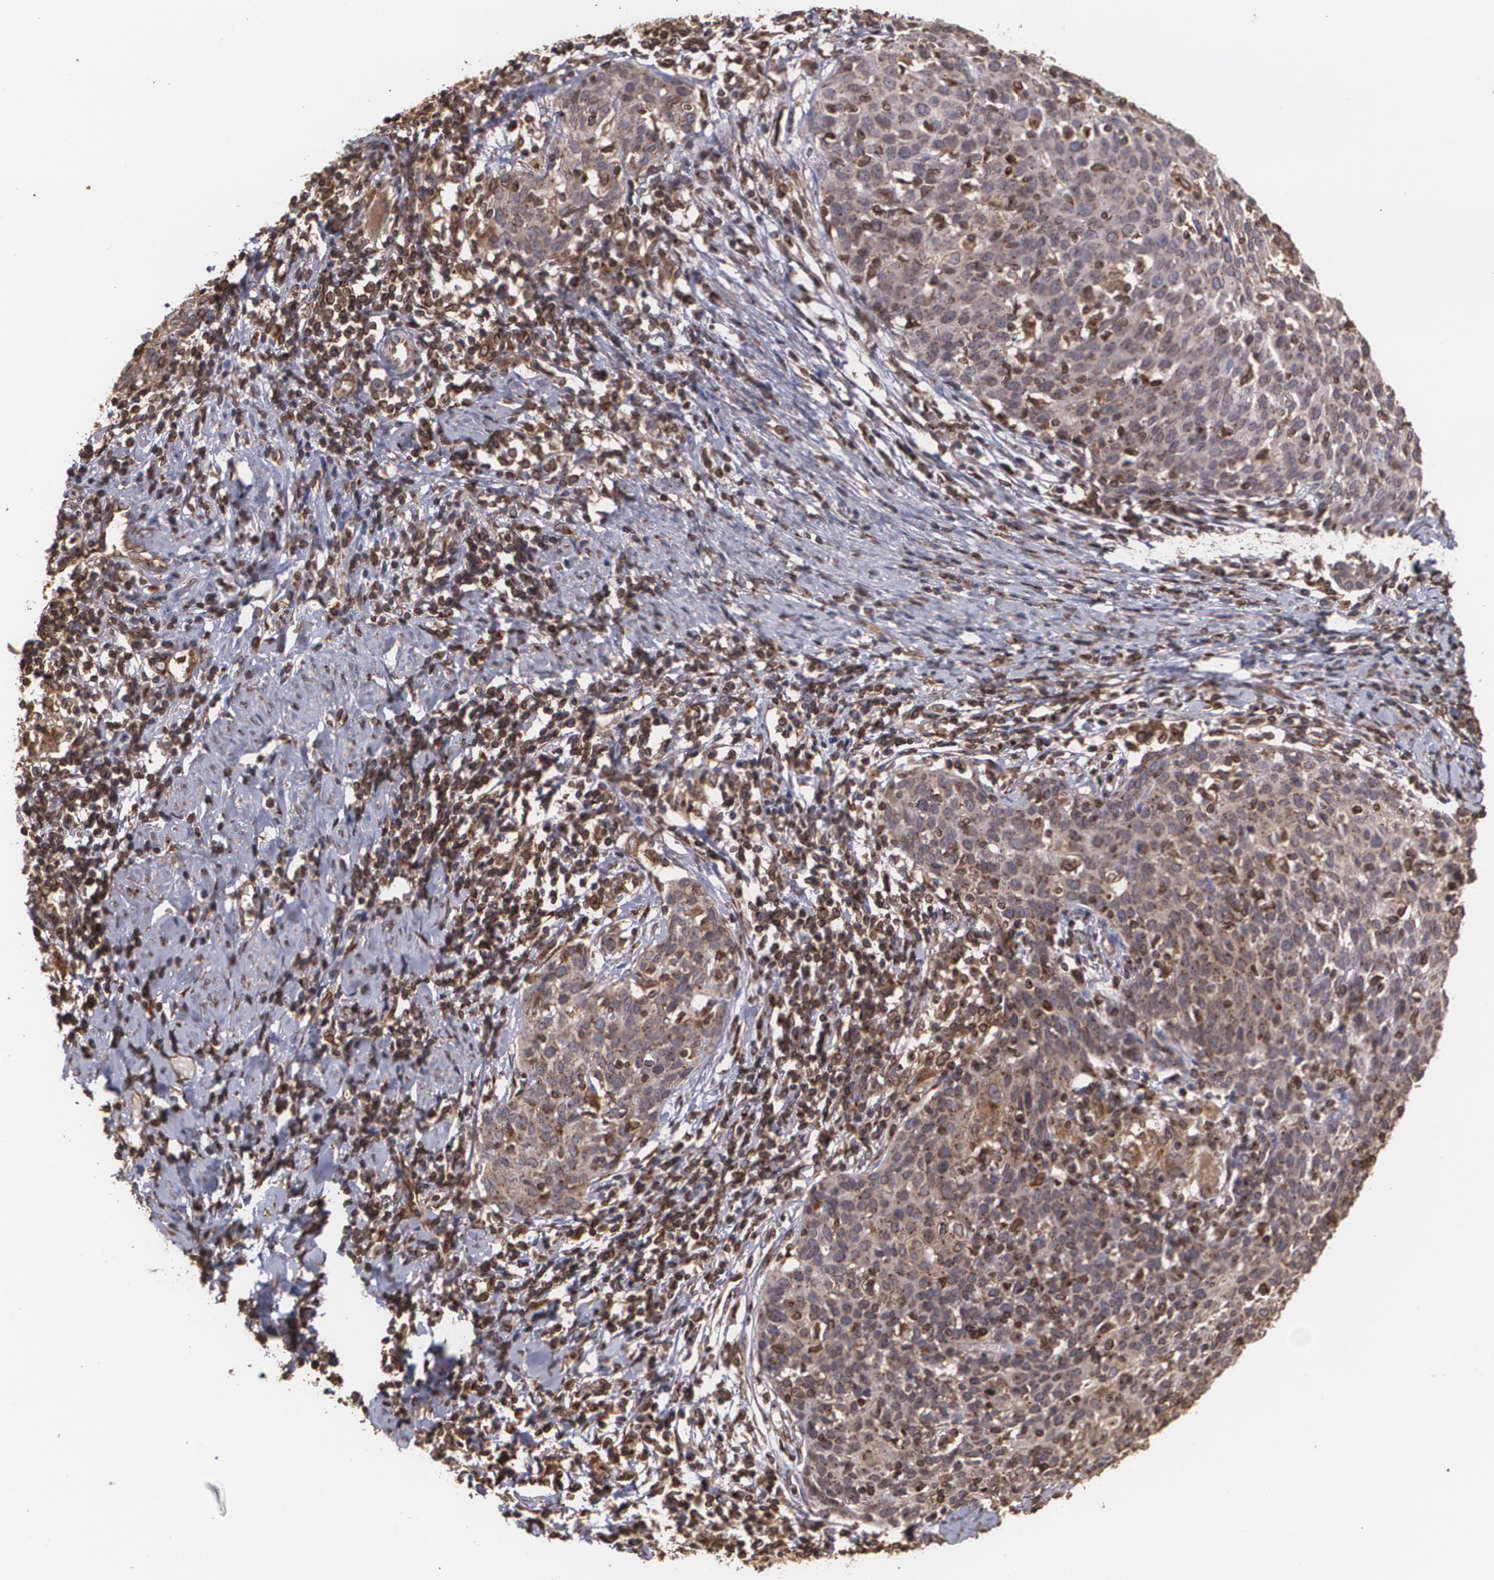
{"staining": {"intensity": "strong", "quantity": ">75%", "location": "cytoplasmic/membranous"}, "tissue": "cervical cancer", "cell_type": "Tumor cells", "image_type": "cancer", "snomed": [{"axis": "morphology", "description": "Squamous cell carcinoma, NOS"}, {"axis": "topography", "description": "Cervix"}], "caption": "Protein staining of cervical cancer tissue demonstrates strong cytoplasmic/membranous staining in approximately >75% of tumor cells. Immunohistochemistry stains the protein of interest in brown and the nuclei are stained blue.", "gene": "TRIP11", "patient": {"sex": "female", "age": 38}}